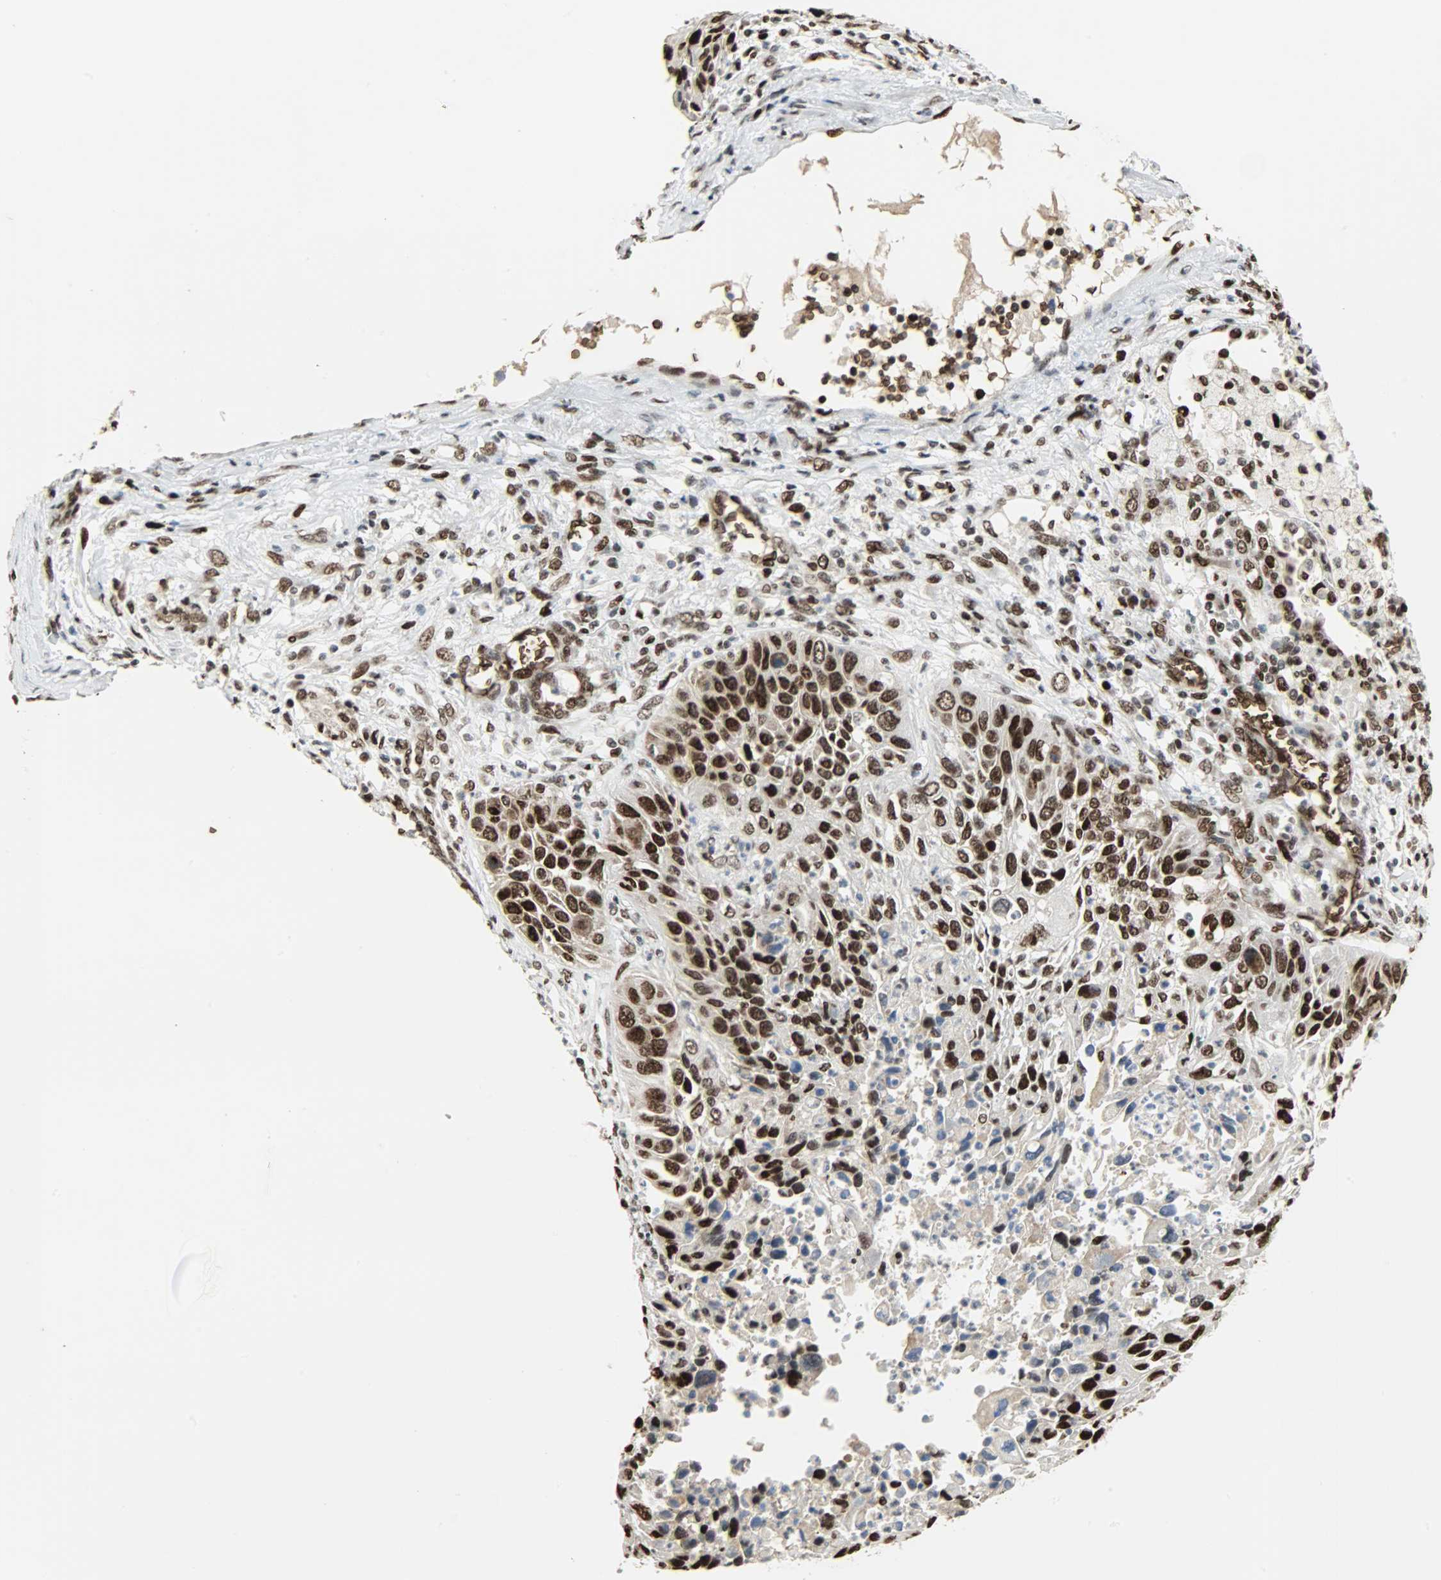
{"staining": {"intensity": "strong", "quantity": ">75%", "location": "nuclear"}, "tissue": "lung cancer", "cell_type": "Tumor cells", "image_type": "cancer", "snomed": [{"axis": "morphology", "description": "Squamous cell carcinoma, NOS"}, {"axis": "topography", "description": "Lung"}], "caption": "IHC micrograph of squamous cell carcinoma (lung) stained for a protein (brown), which displays high levels of strong nuclear staining in about >75% of tumor cells.", "gene": "SNAI1", "patient": {"sex": "female", "age": 76}}